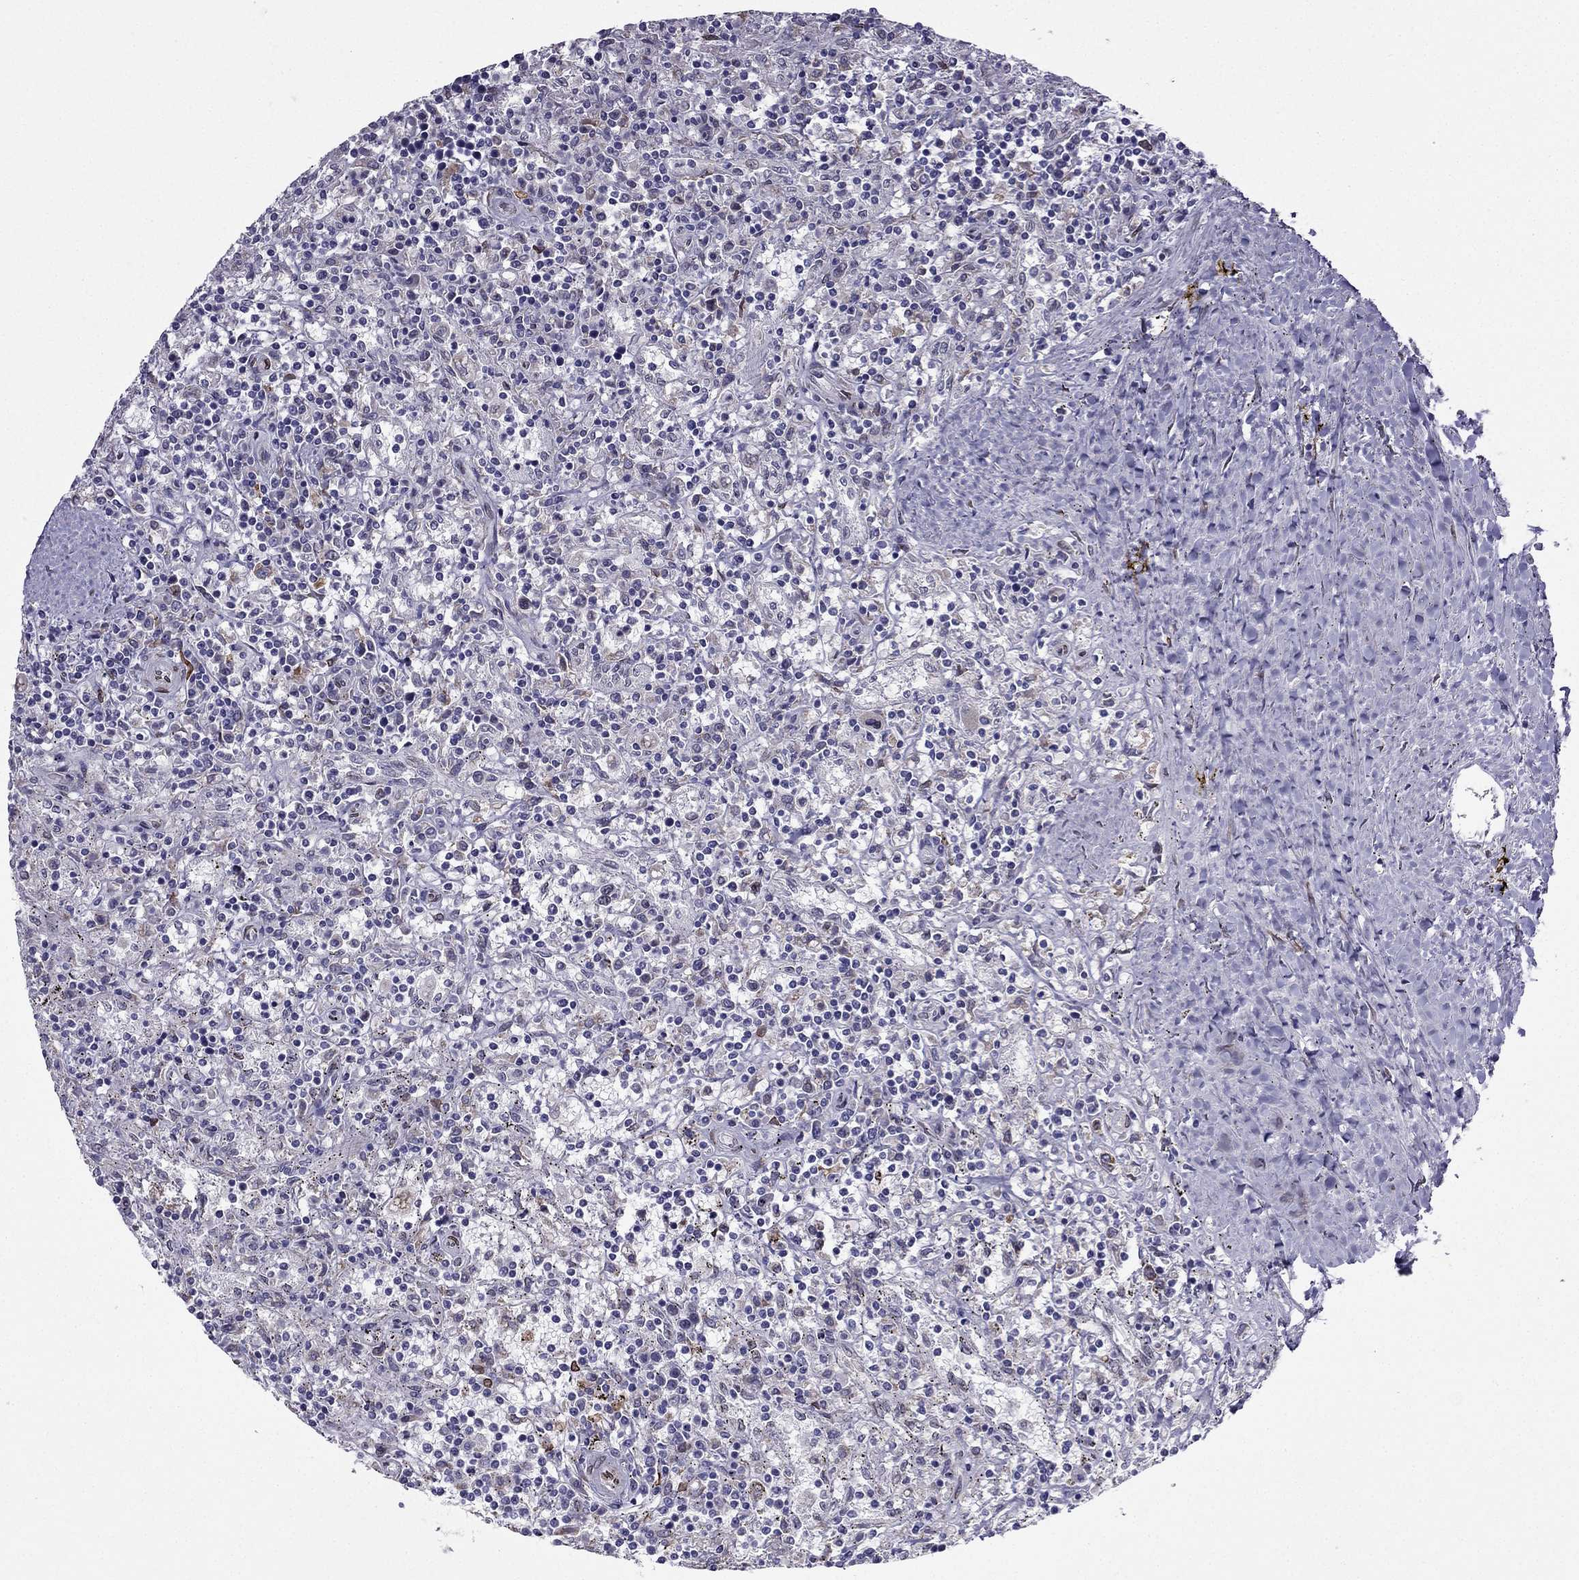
{"staining": {"intensity": "negative", "quantity": "none", "location": "none"}, "tissue": "lymphoma", "cell_type": "Tumor cells", "image_type": "cancer", "snomed": [{"axis": "morphology", "description": "Malignant lymphoma, non-Hodgkin's type, Low grade"}, {"axis": "topography", "description": "Spleen"}], "caption": "There is no significant positivity in tumor cells of low-grade malignant lymphoma, non-Hodgkin's type. Nuclei are stained in blue.", "gene": "IKBIP", "patient": {"sex": "male", "age": 62}}